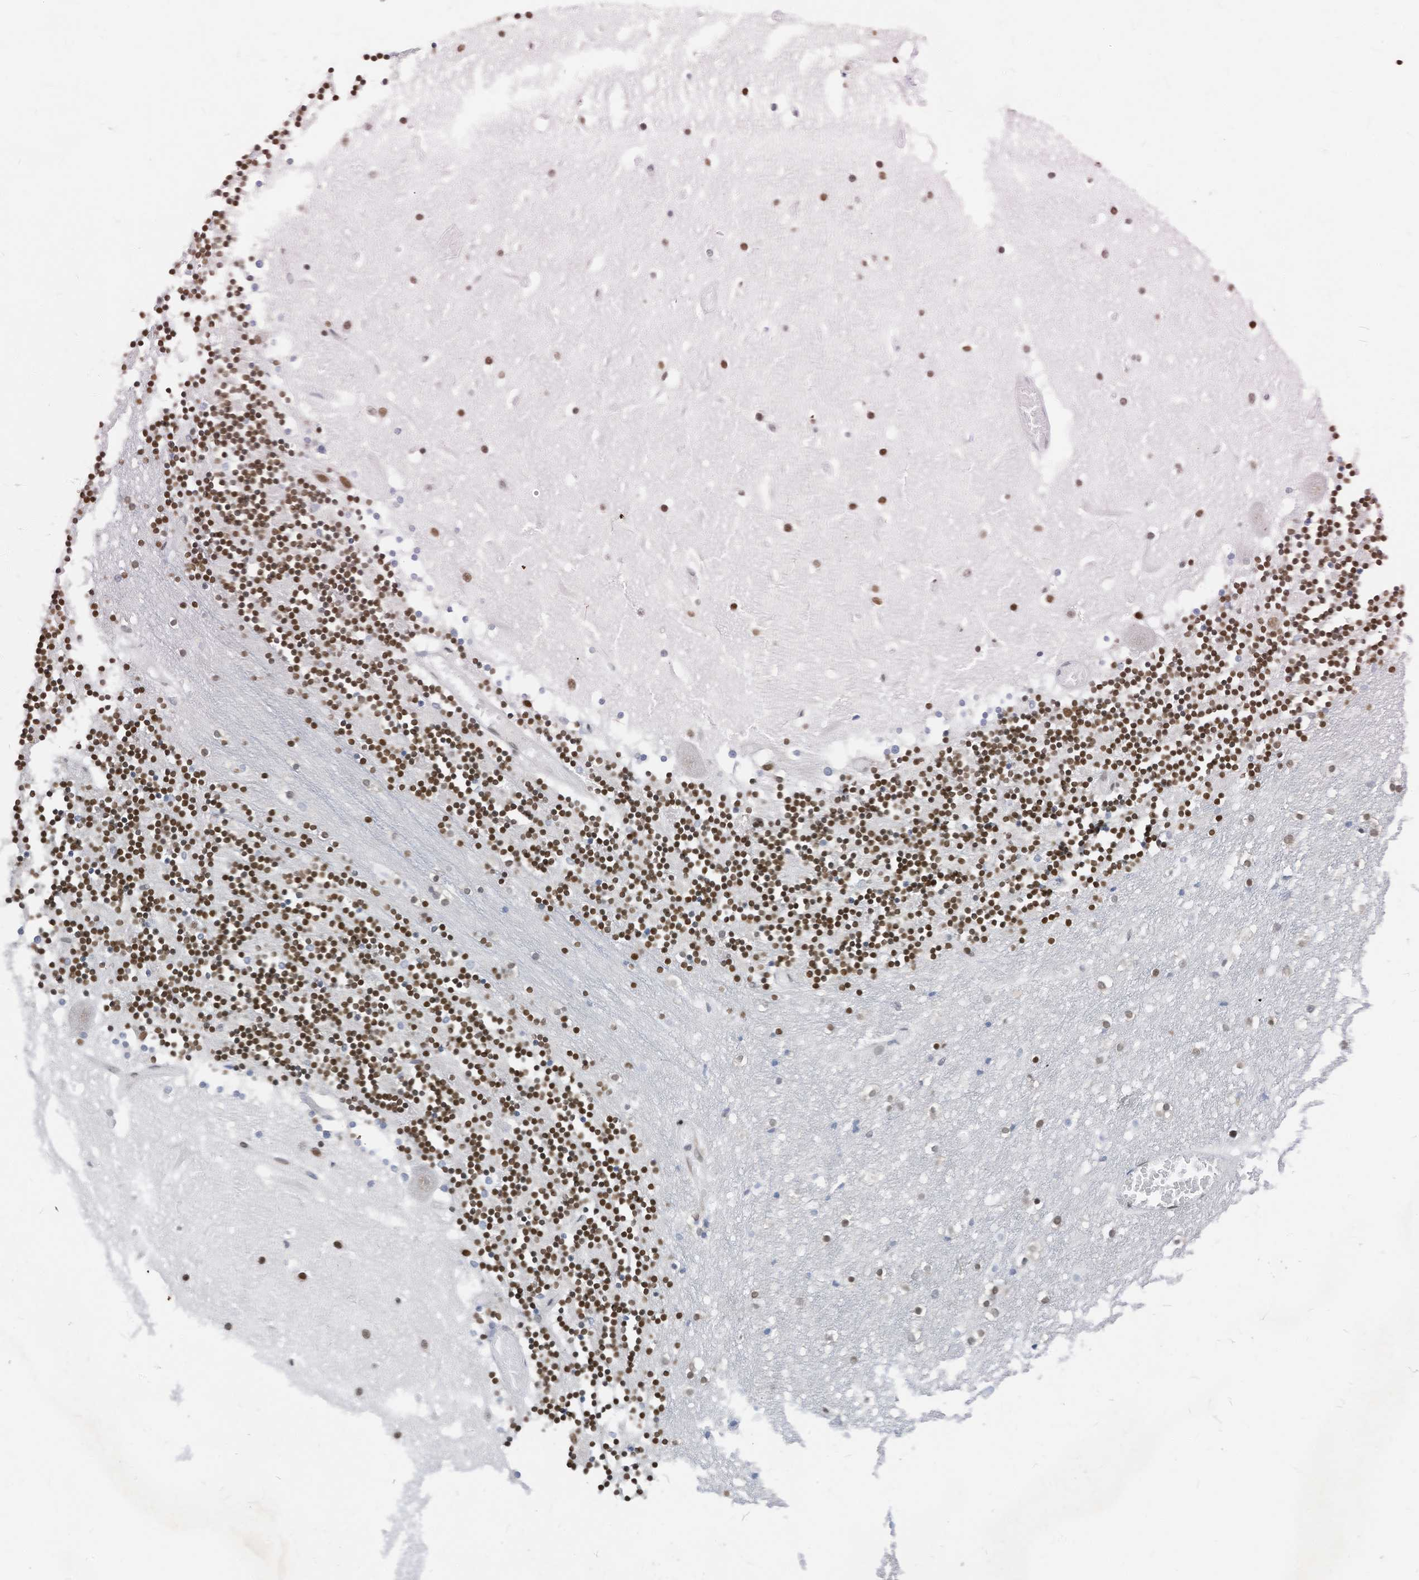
{"staining": {"intensity": "strong", "quantity": ">75%", "location": "nuclear"}, "tissue": "cerebellum", "cell_type": "Cells in granular layer", "image_type": "normal", "snomed": [{"axis": "morphology", "description": "Normal tissue, NOS"}, {"axis": "topography", "description": "Cerebellum"}], "caption": "Cells in granular layer reveal high levels of strong nuclear expression in approximately >75% of cells in unremarkable human cerebellum. The protein of interest is stained brown, and the nuclei are stained in blue (DAB (3,3'-diaminobenzidine) IHC with brightfield microscopy, high magnification).", "gene": "KHSRP", "patient": {"sex": "female", "age": 28}}